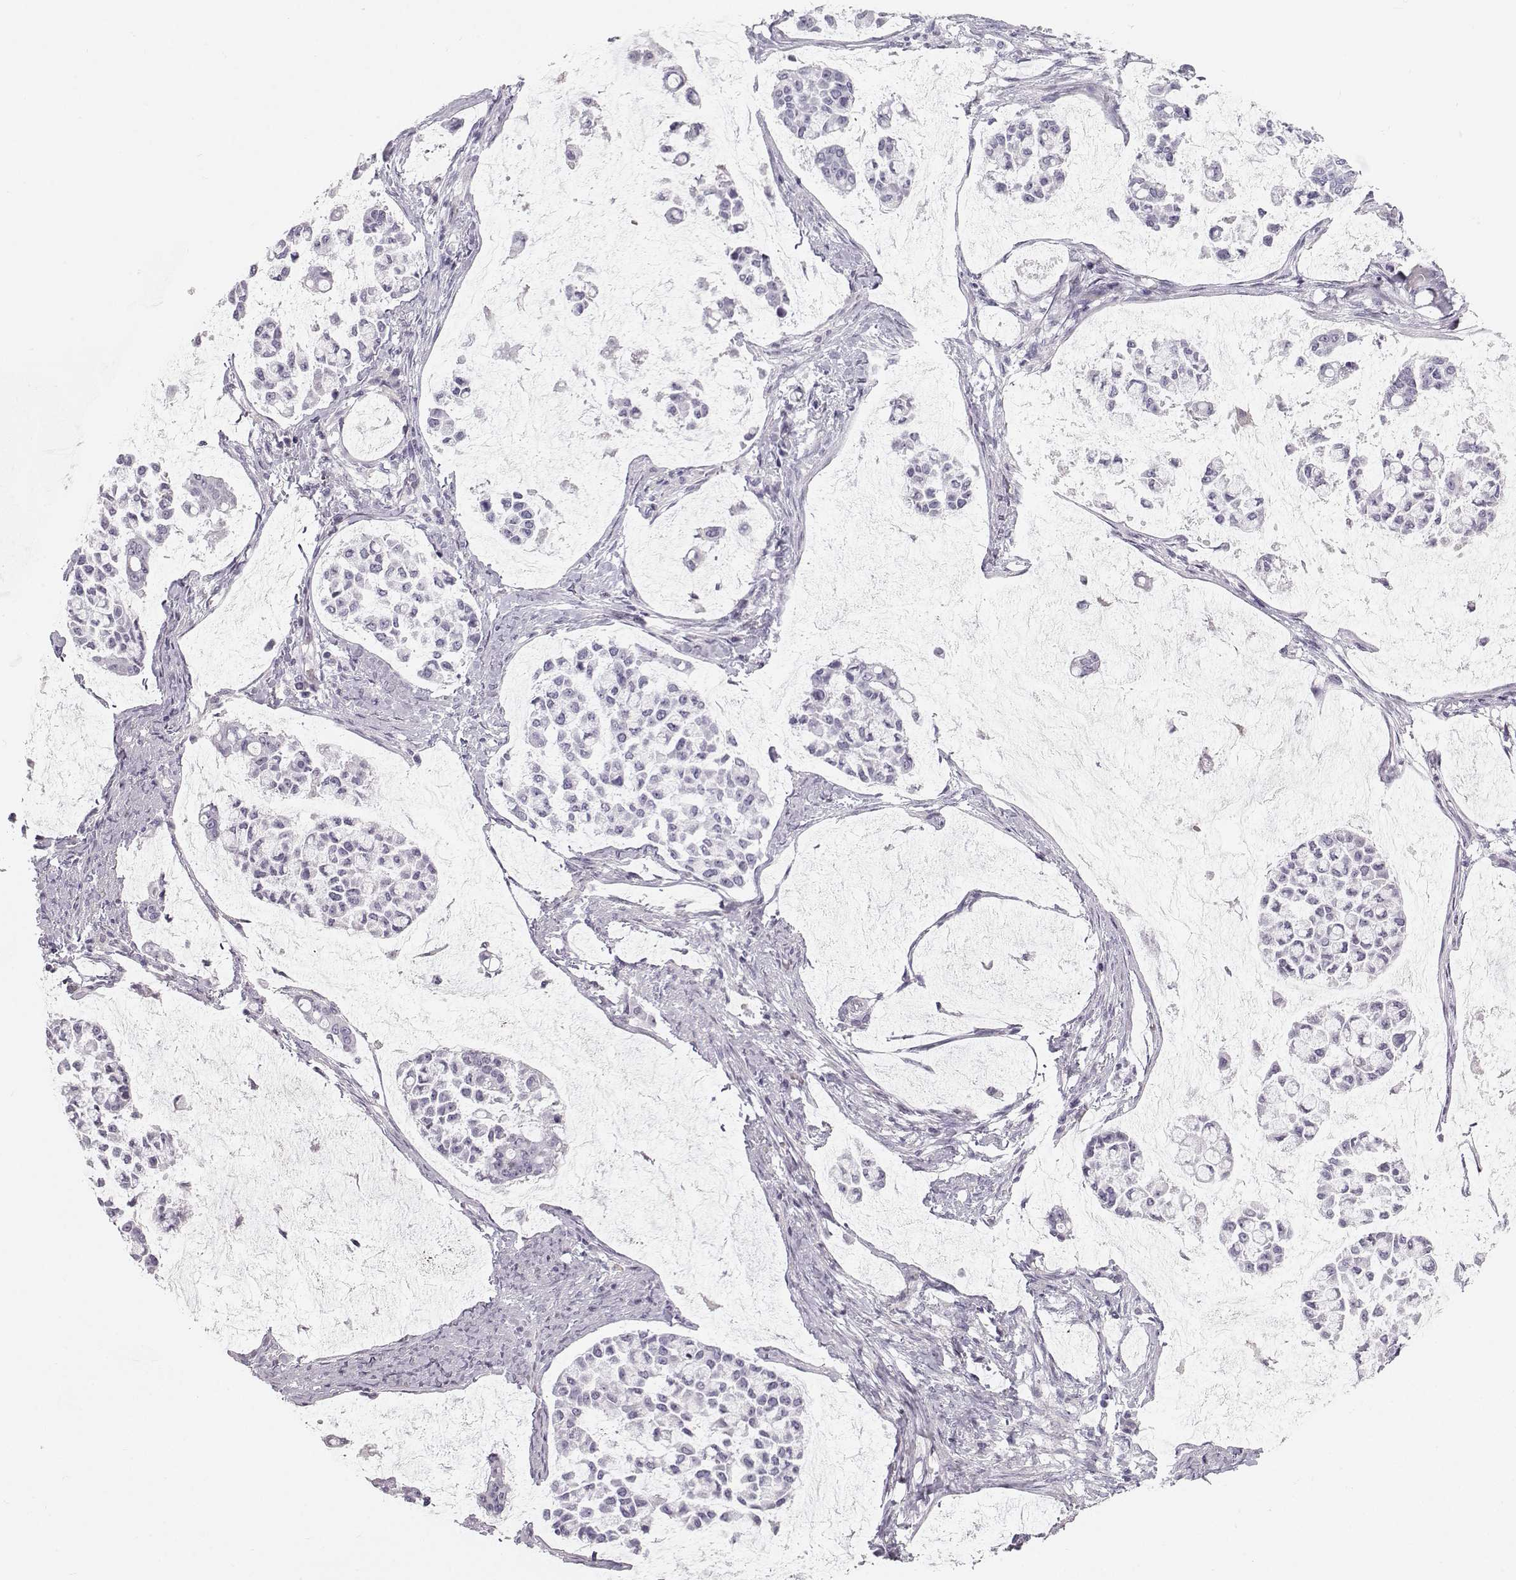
{"staining": {"intensity": "negative", "quantity": "none", "location": "none"}, "tissue": "stomach cancer", "cell_type": "Tumor cells", "image_type": "cancer", "snomed": [{"axis": "morphology", "description": "Adenocarcinoma, NOS"}, {"axis": "topography", "description": "Stomach"}], "caption": "This is an immunohistochemistry image of adenocarcinoma (stomach). There is no expression in tumor cells.", "gene": "CASR", "patient": {"sex": "male", "age": 82}}